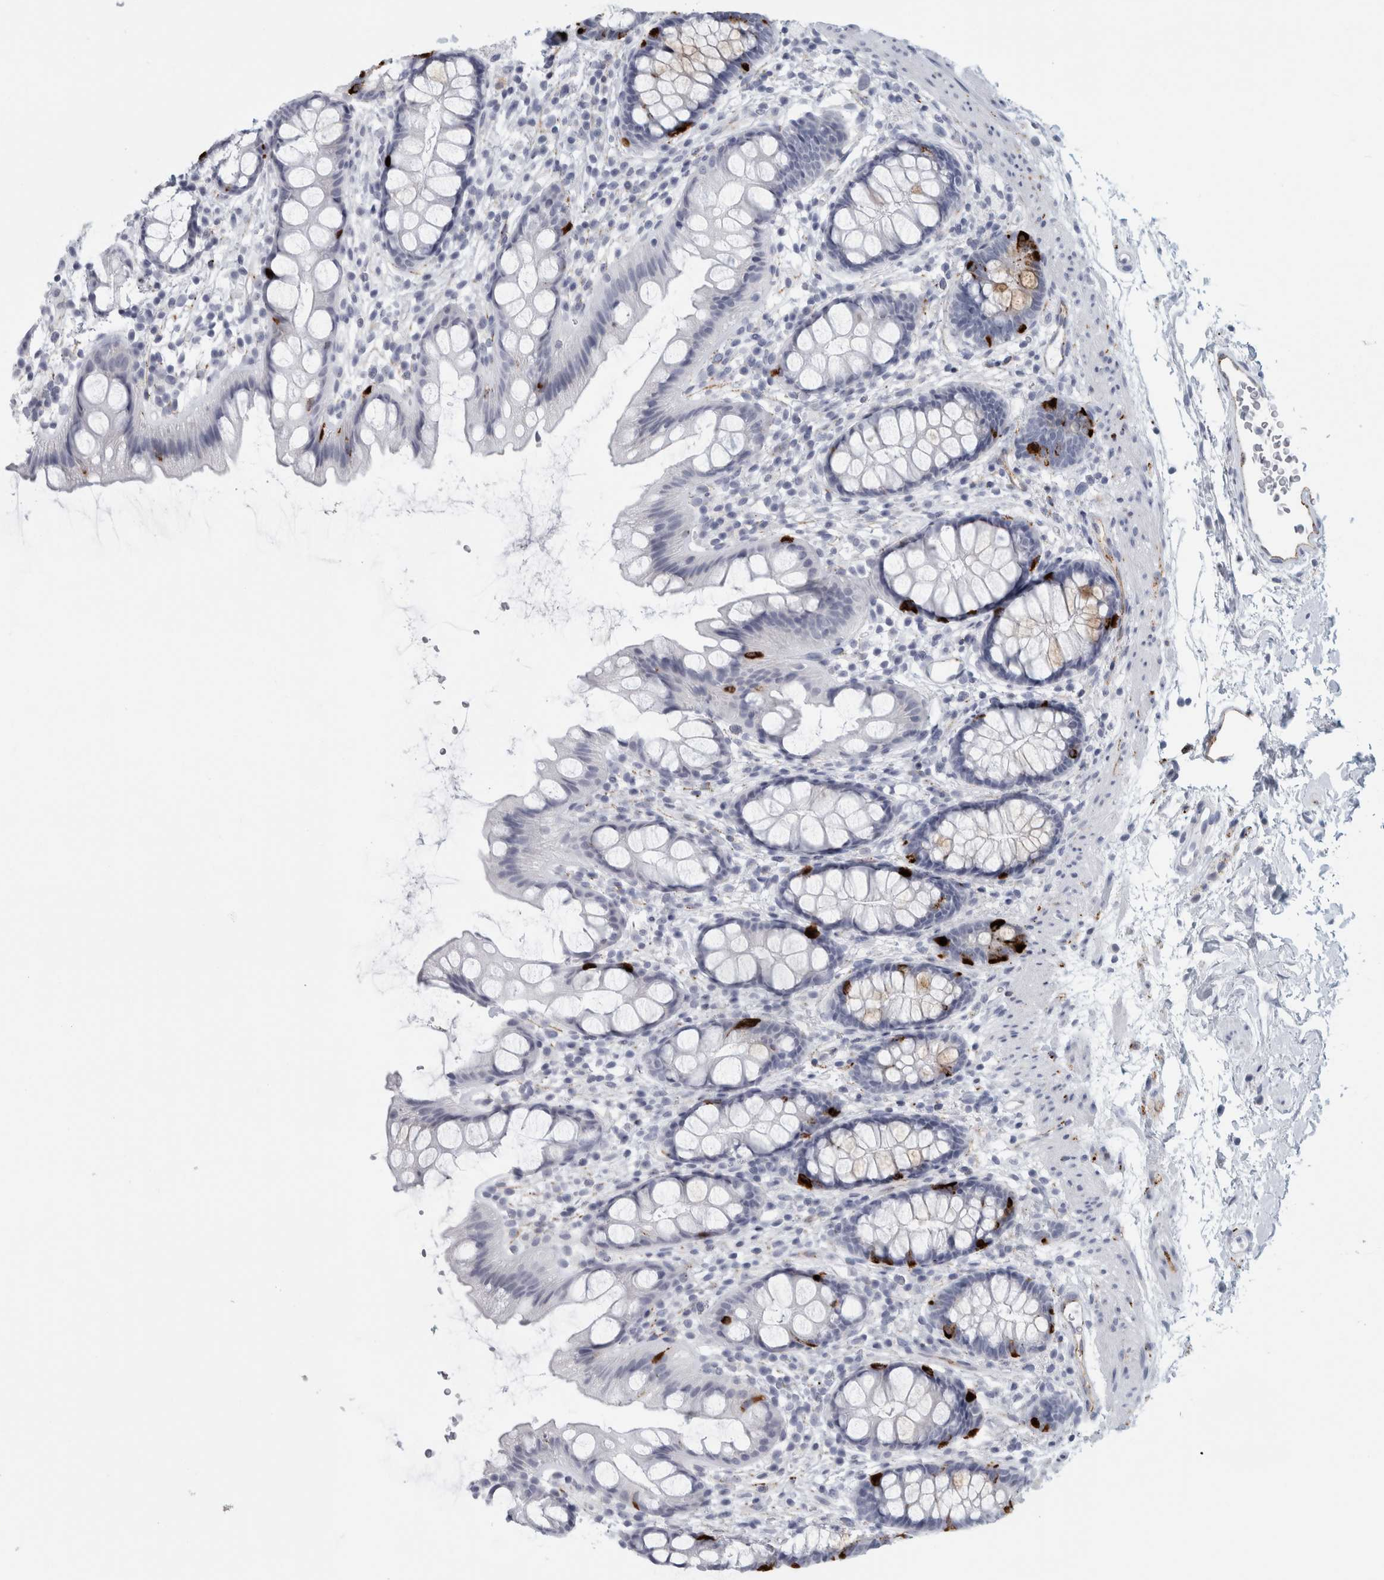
{"staining": {"intensity": "strong", "quantity": "<25%", "location": "cytoplasmic/membranous"}, "tissue": "rectum", "cell_type": "Glandular cells", "image_type": "normal", "snomed": [{"axis": "morphology", "description": "Normal tissue, NOS"}, {"axis": "topography", "description": "Rectum"}], "caption": "Immunohistochemistry (IHC) staining of benign rectum, which exhibits medium levels of strong cytoplasmic/membranous staining in approximately <25% of glandular cells indicating strong cytoplasmic/membranous protein positivity. The staining was performed using DAB (3,3'-diaminobenzidine) (brown) for protein detection and nuclei were counterstained in hematoxylin (blue).", "gene": "CPE", "patient": {"sex": "female", "age": 65}}